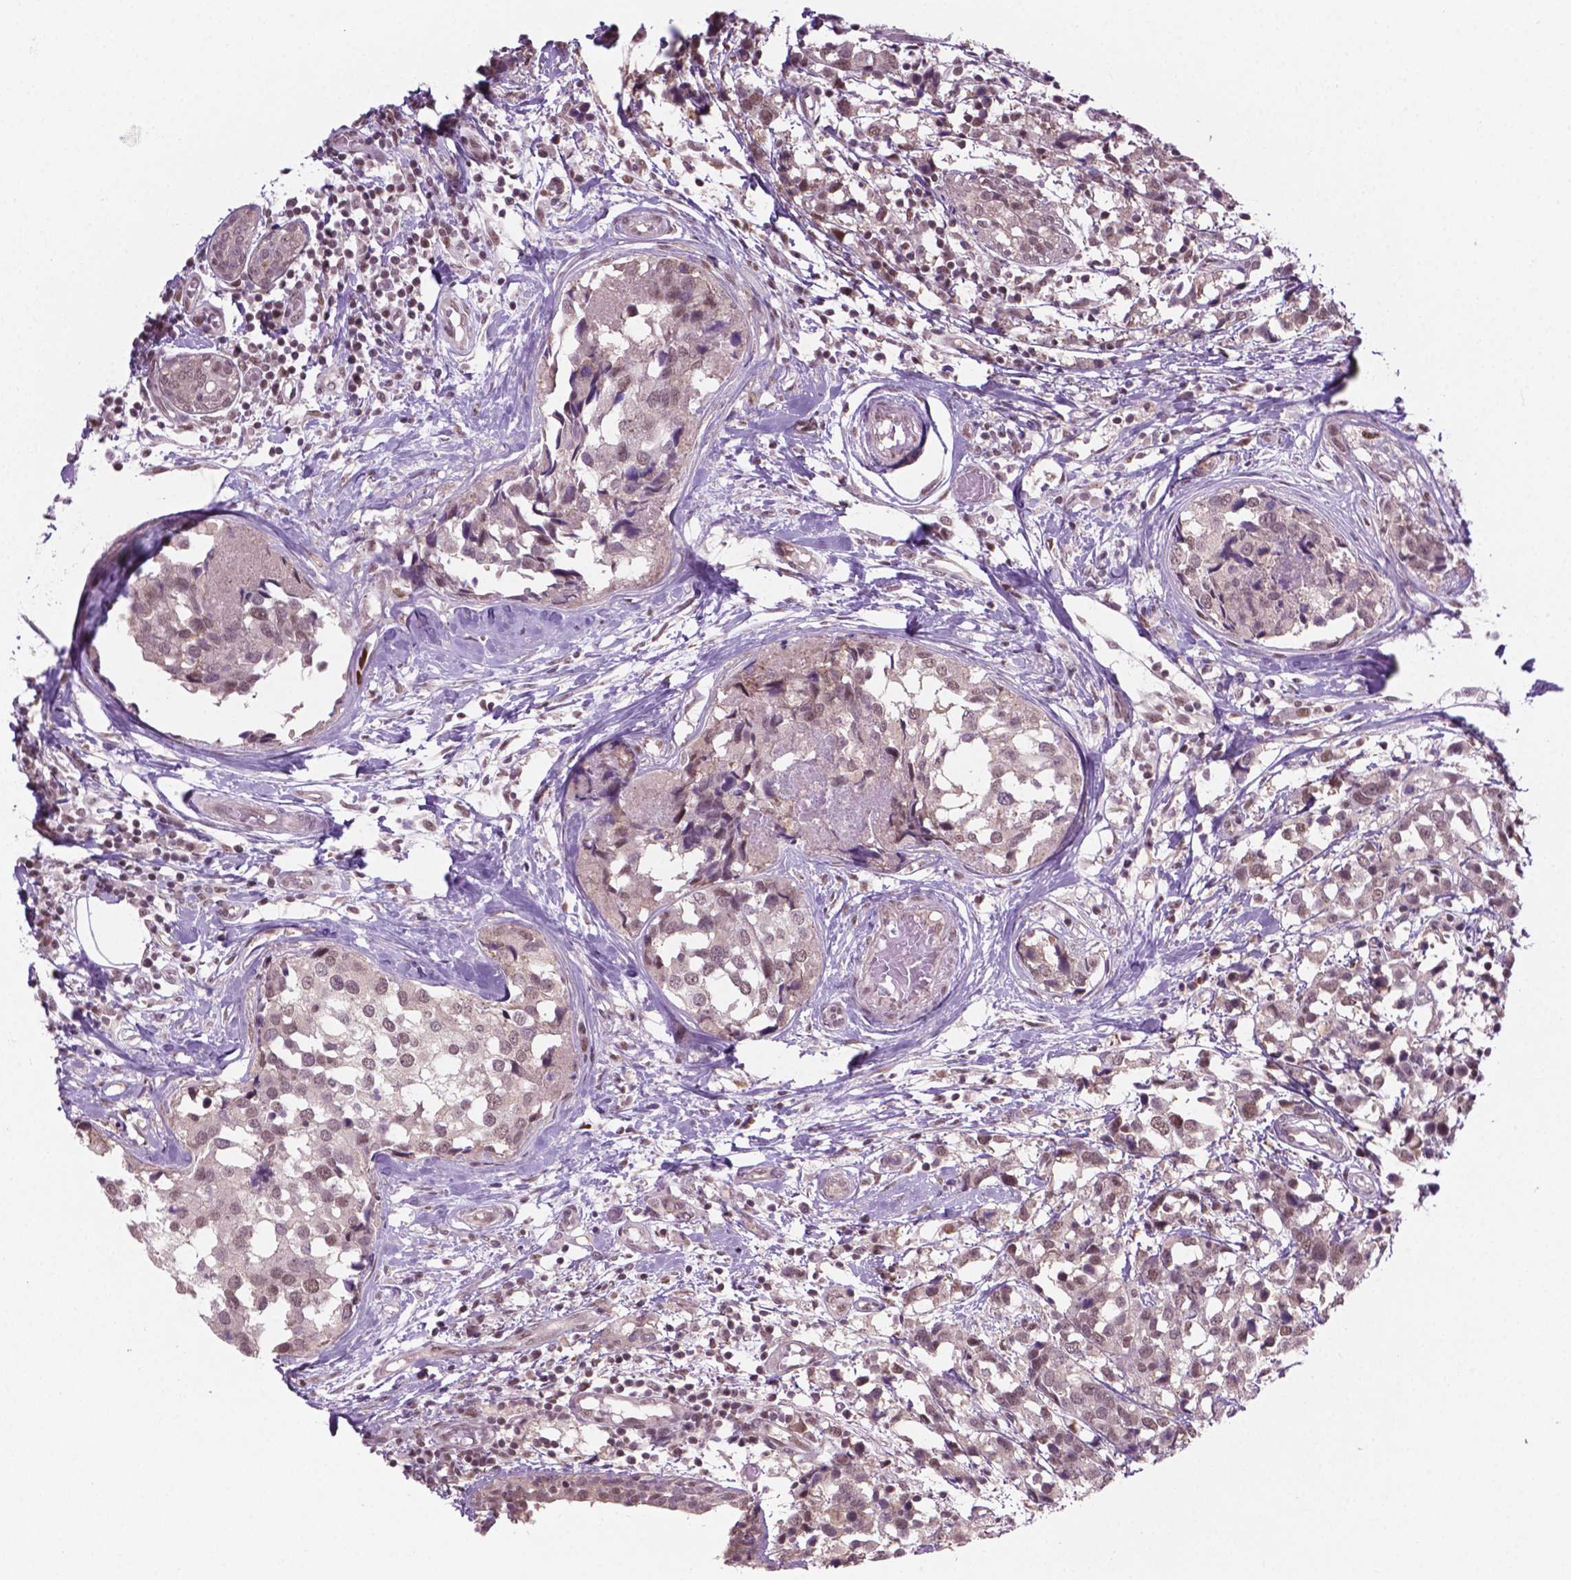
{"staining": {"intensity": "weak", "quantity": ">75%", "location": "nuclear"}, "tissue": "breast cancer", "cell_type": "Tumor cells", "image_type": "cancer", "snomed": [{"axis": "morphology", "description": "Lobular carcinoma"}, {"axis": "topography", "description": "Breast"}], "caption": "Immunohistochemical staining of human lobular carcinoma (breast) reveals weak nuclear protein expression in about >75% of tumor cells.", "gene": "PHAX", "patient": {"sex": "female", "age": 59}}